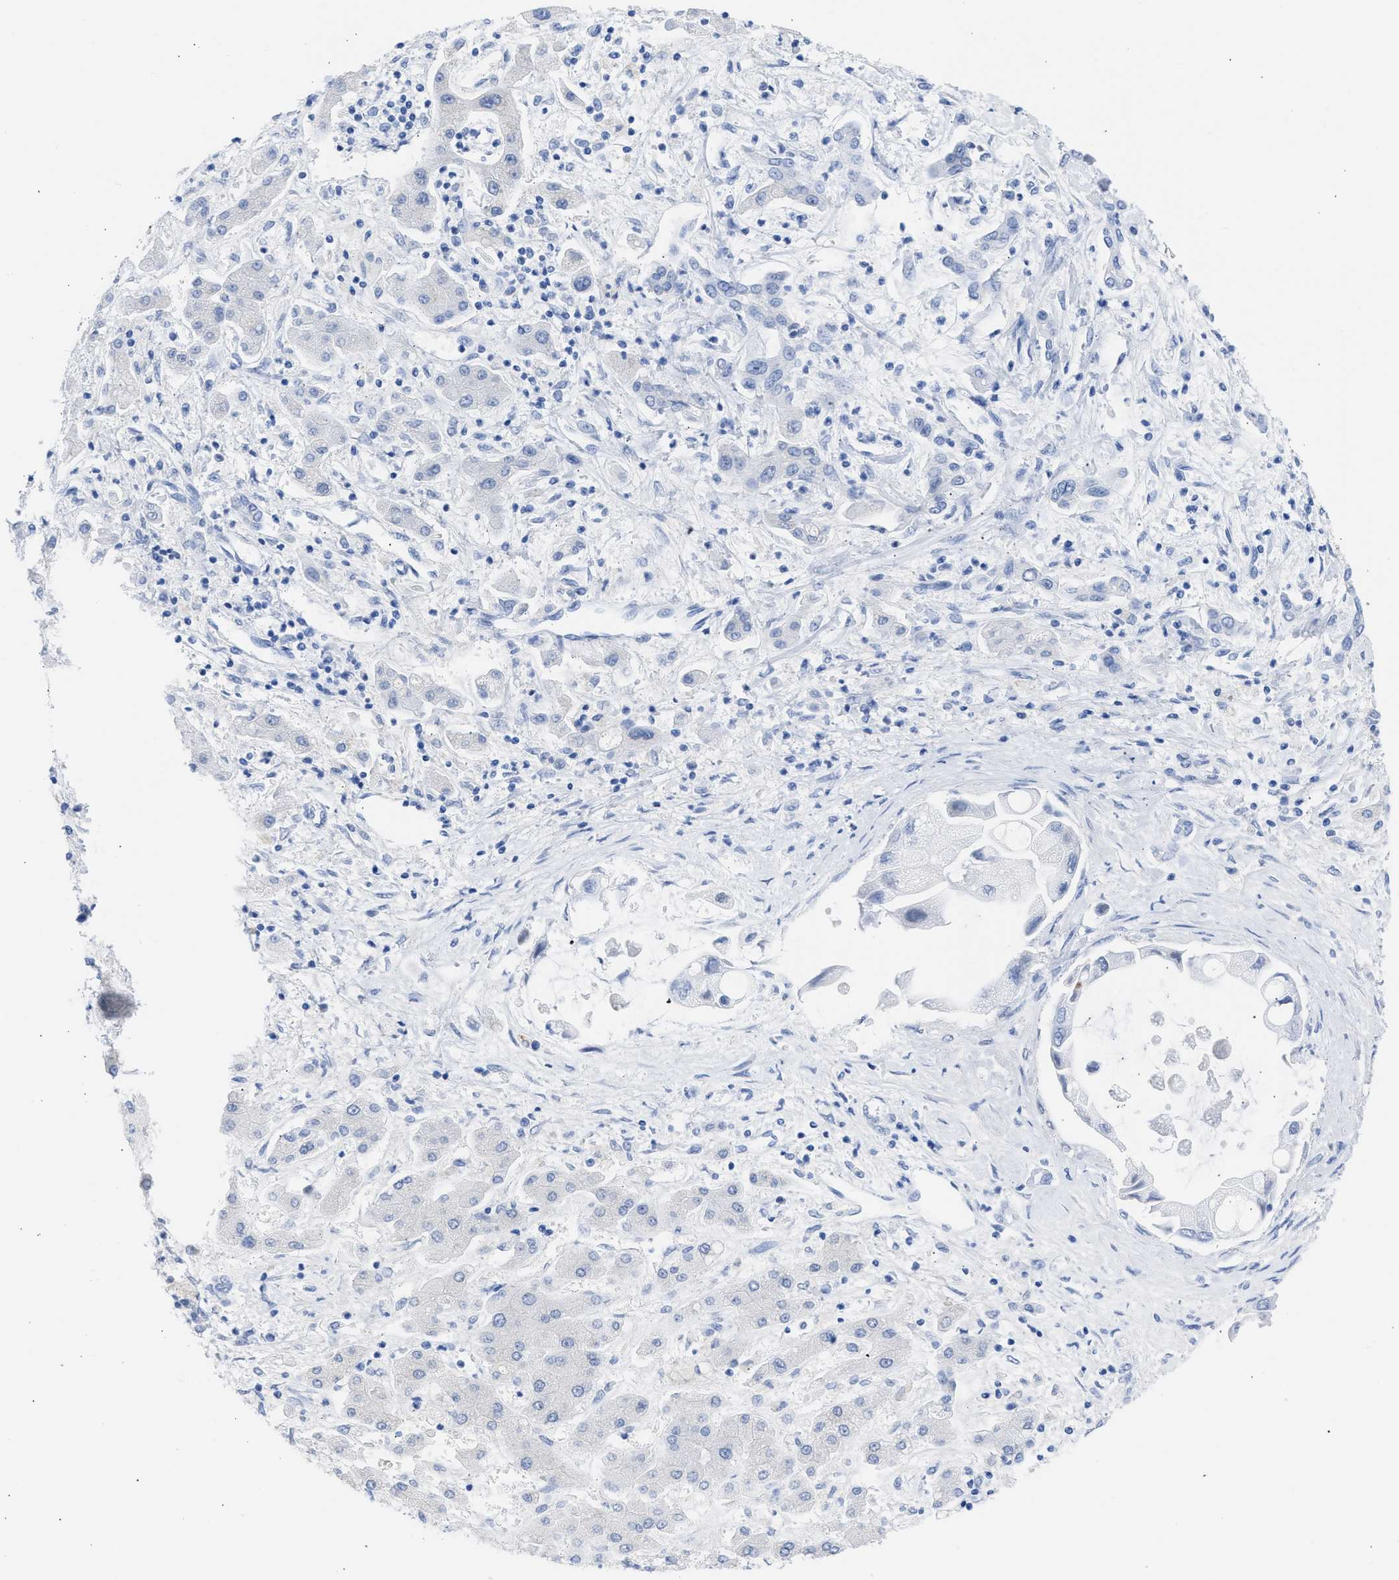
{"staining": {"intensity": "negative", "quantity": "none", "location": "none"}, "tissue": "liver cancer", "cell_type": "Tumor cells", "image_type": "cancer", "snomed": [{"axis": "morphology", "description": "Cholangiocarcinoma"}, {"axis": "topography", "description": "Liver"}], "caption": "Immunohistochemical staining of human liver cholangiocarcinoma demonstrates no significant staining in tumor cells.", "gene": "RSPH1", "patient": {"sex": "male", "age": 50}}